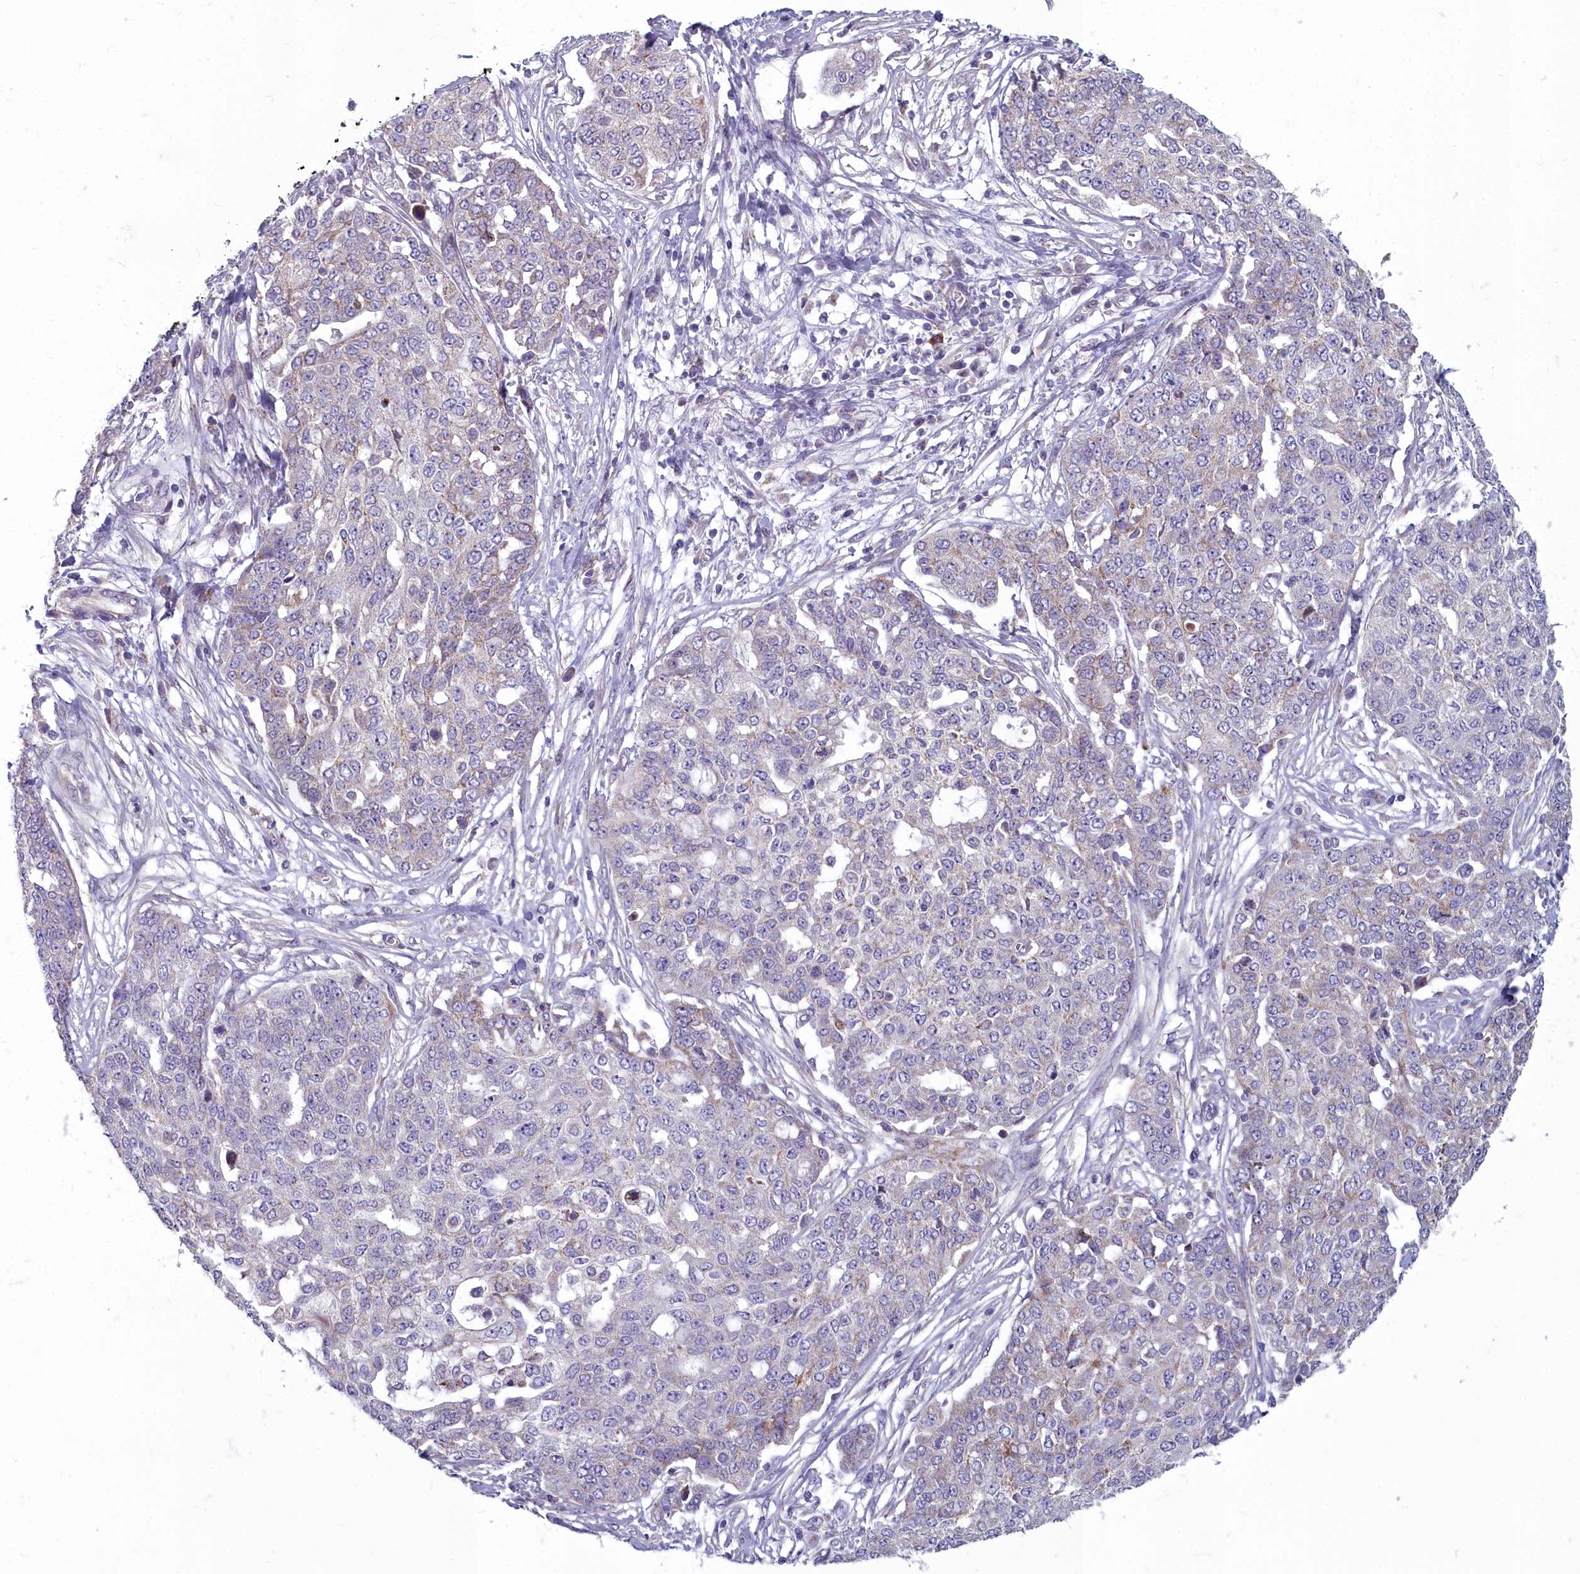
{"staining": {"intensity": "weak", "quantity": "<25%", "location": "cytoplasmic/membranous"}, "tissue": "ovarian cancer", "cell_type": "Tumor cells", "image_type": "cancer", "snomed": [{"axis": "morphology", "description": "Cystadenocarcinoma, serous, NOS"}, {"axis": "topography", "description": "Soft tissue"}, {"axis": "topography", "description": "Ovary"}], "caption": "Immunohistochemistry (IHC) photomicrograph of neoplastic tissue: human ovarian cancer stained with DAB (3,3'-diaminobenzidine) reveals no significant protein positivity in tumor cells.", "gene": "INSYN2A", "patient": {"sex": "female", "age": 57}}